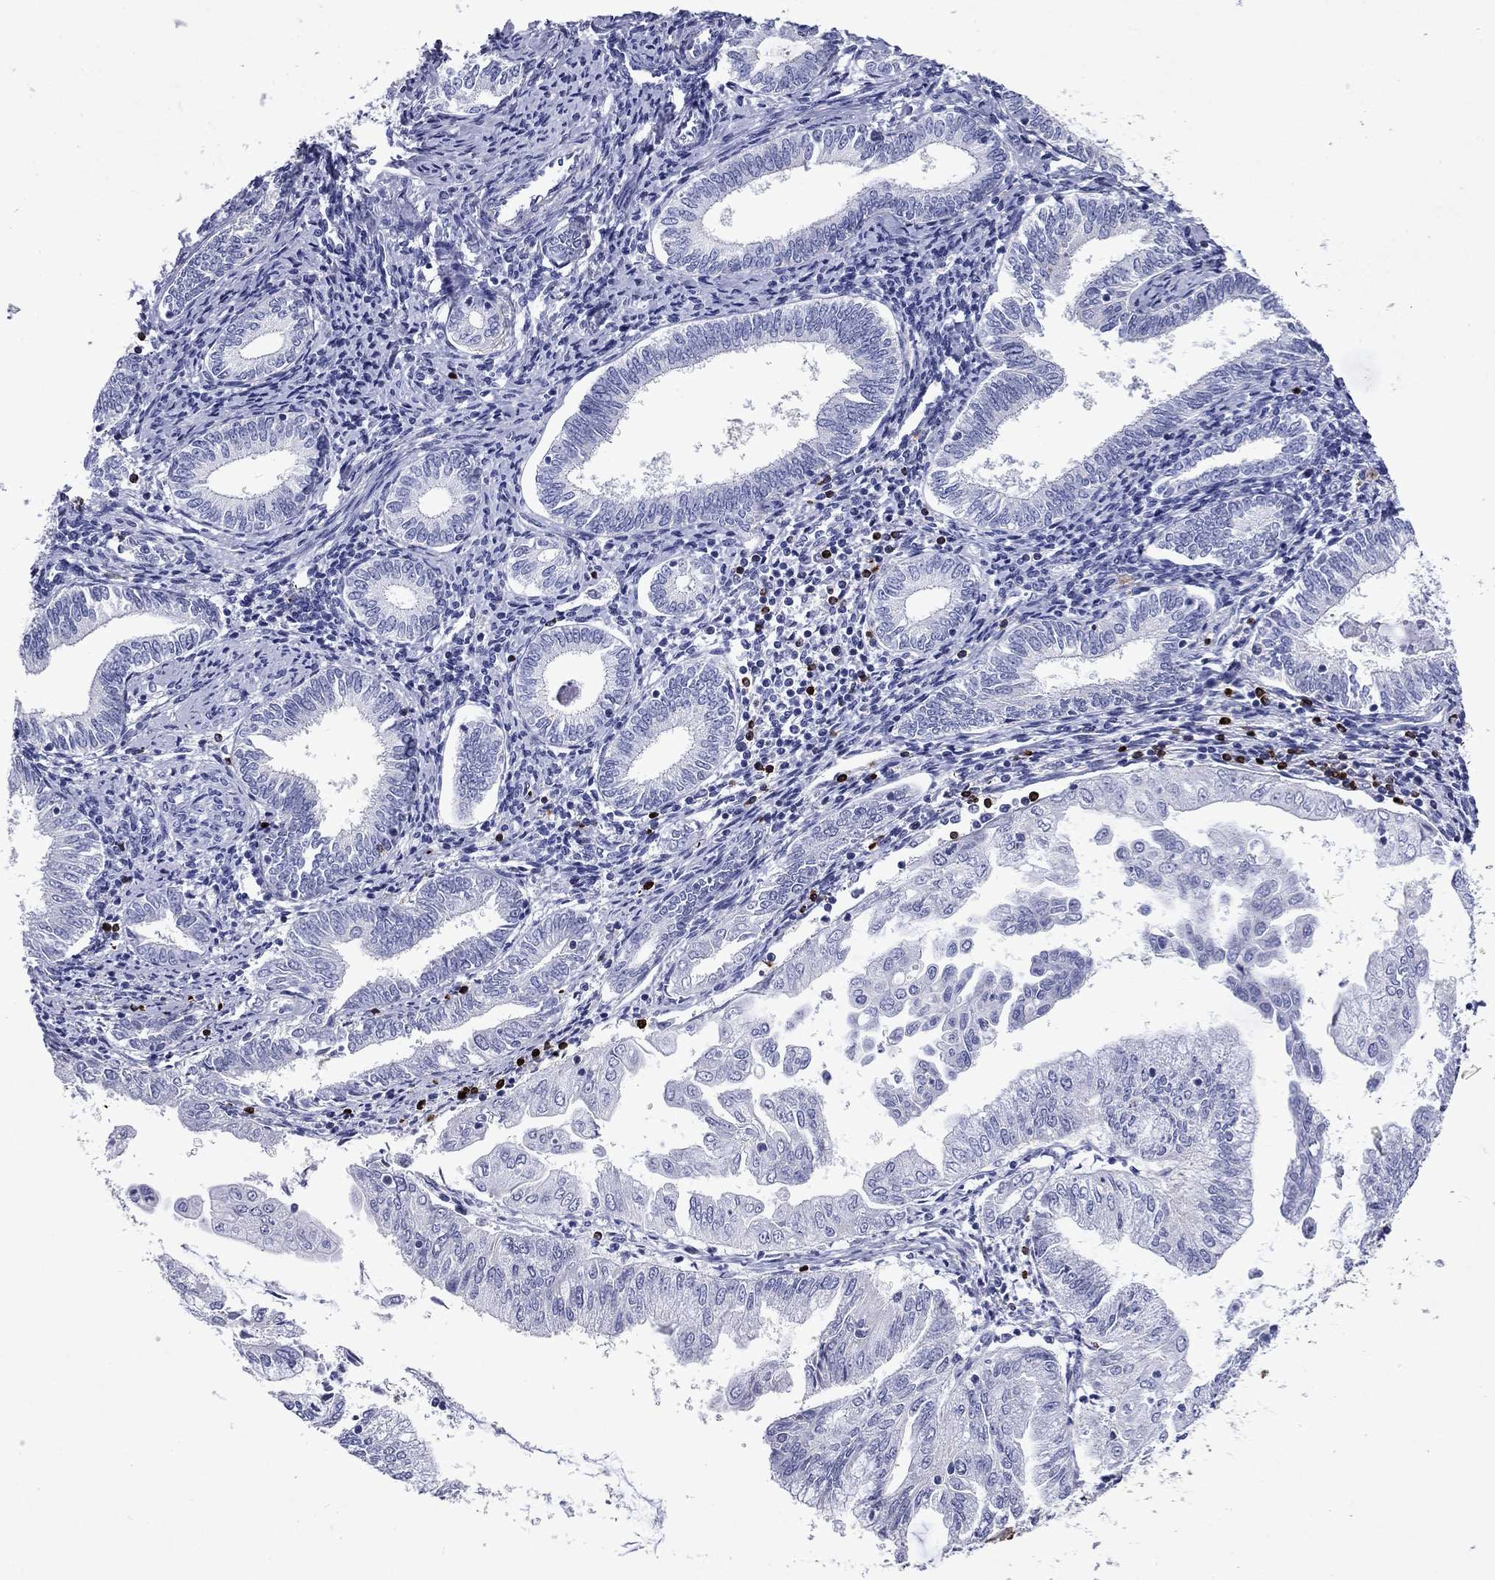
{"staining": {"intensity": "negative", "quantity": "none", "location": "none"}, "tissue": "endometrial cancer", "cell_type": "Tumor cells", "image_type": "cancer", "snomed": [{"axis": "morphology", "description": "Adenocarcinoma, NOS"}, {"axis": "topography", "description": "Endometrium"}], "caption": "This is an immunohistochemistry image of adenocarcinoma (endometrial). There is no expression in tumor cells.", "gene": "GZMK", "patient": {"sex": "female", "age": 56}}